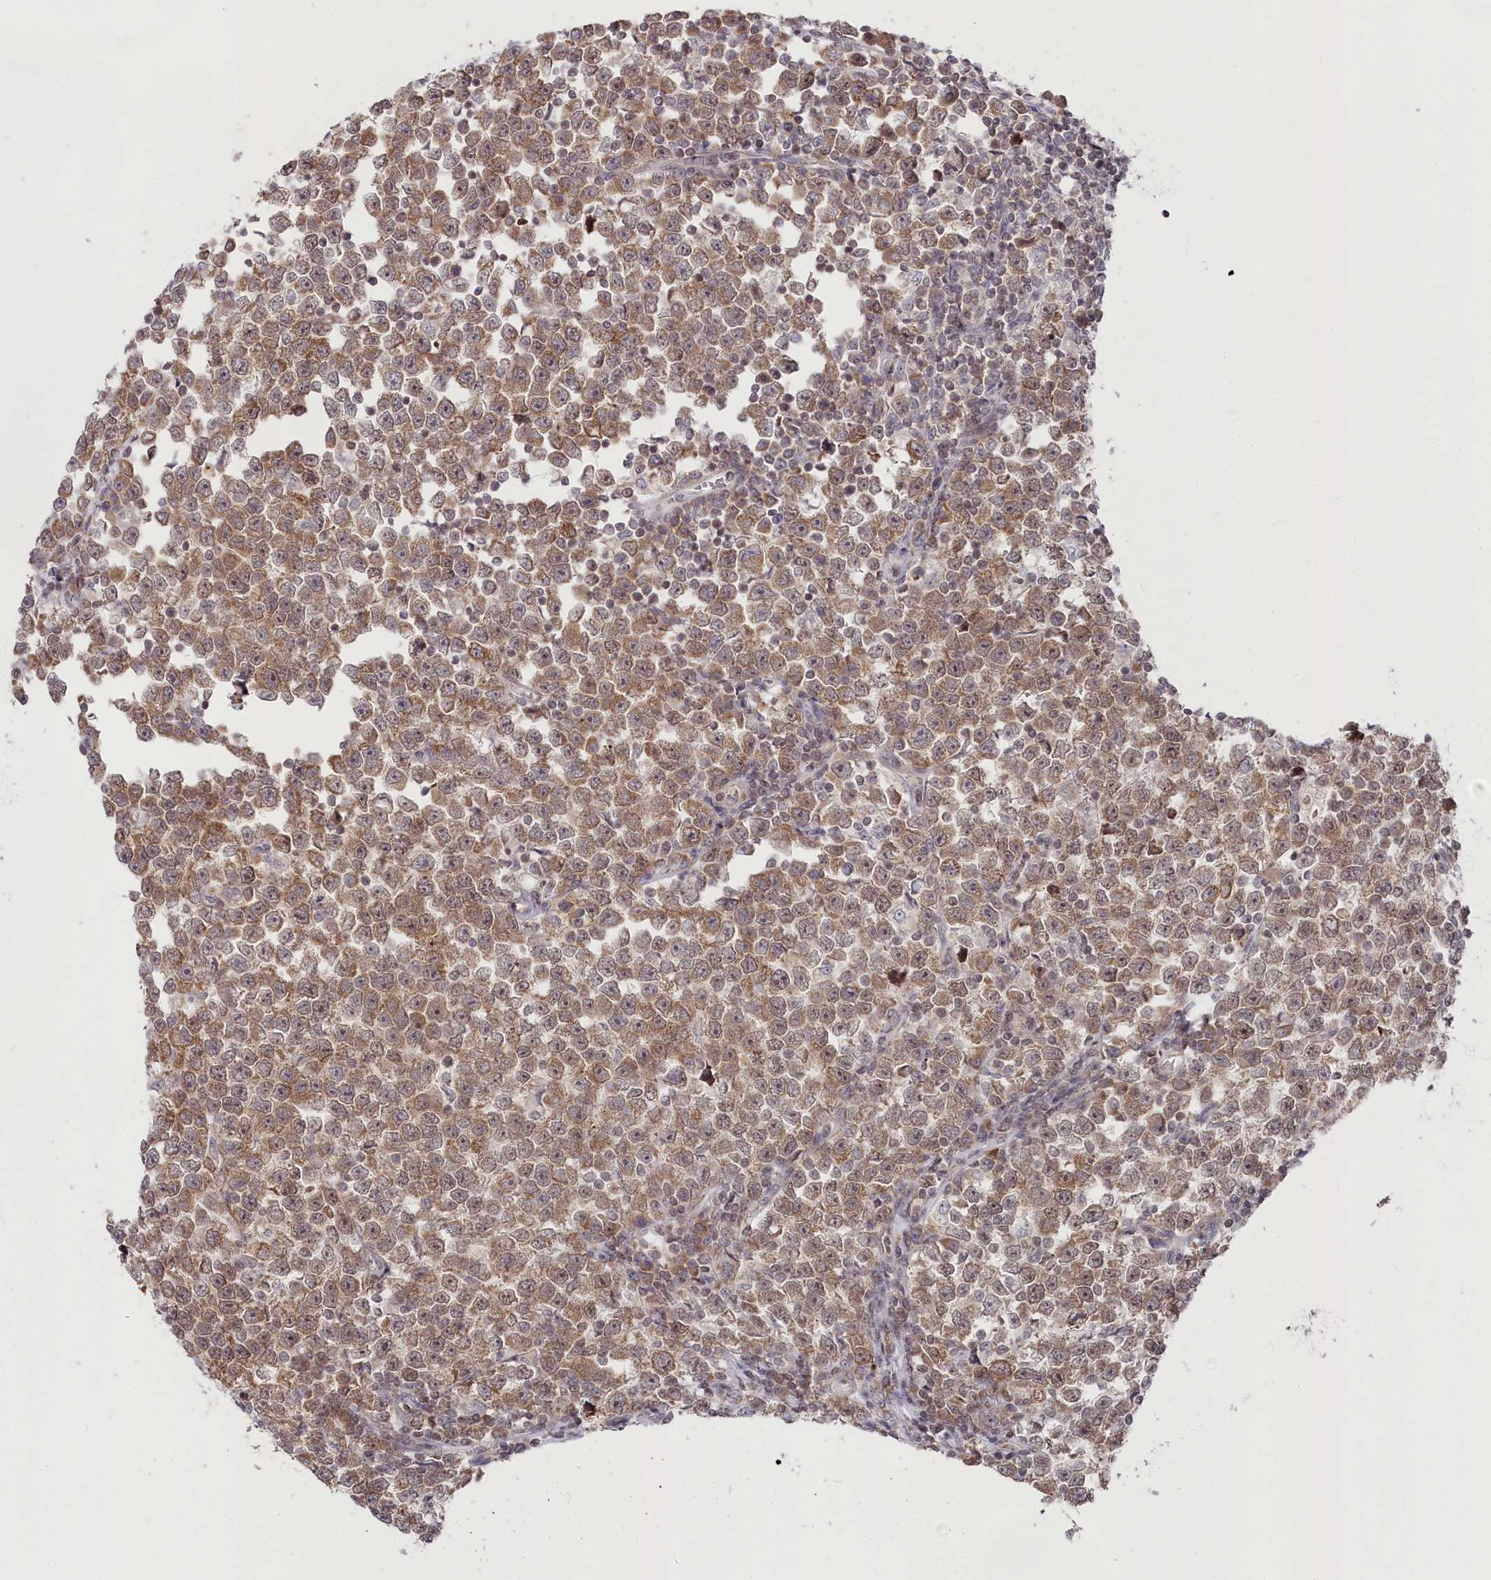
{"staining": {"intensity": "moderate", "quantity": ">75%", "location": "cytoplasmic/membranous,nuclear"}, "tissue": "testis cancer", "cell_type": "Tumor cells", "image_type": "cancer", "snomed": [{"axis": "morphology", "description": "Normal tissue, NOS"}, {"axis": "morphology", "description": "Seminoma, NOS"}, {"axis": "topography", "description": "Testis"}], "caption": "Protein analysis of testis cancer (seminoma) tissue exhibits moderate cytoplasmic/membranous and nuclear expression in approximately >75% of tumor cells.", "gene": "CGGBP1", "patient": {"sex": "male", "age": 43}}